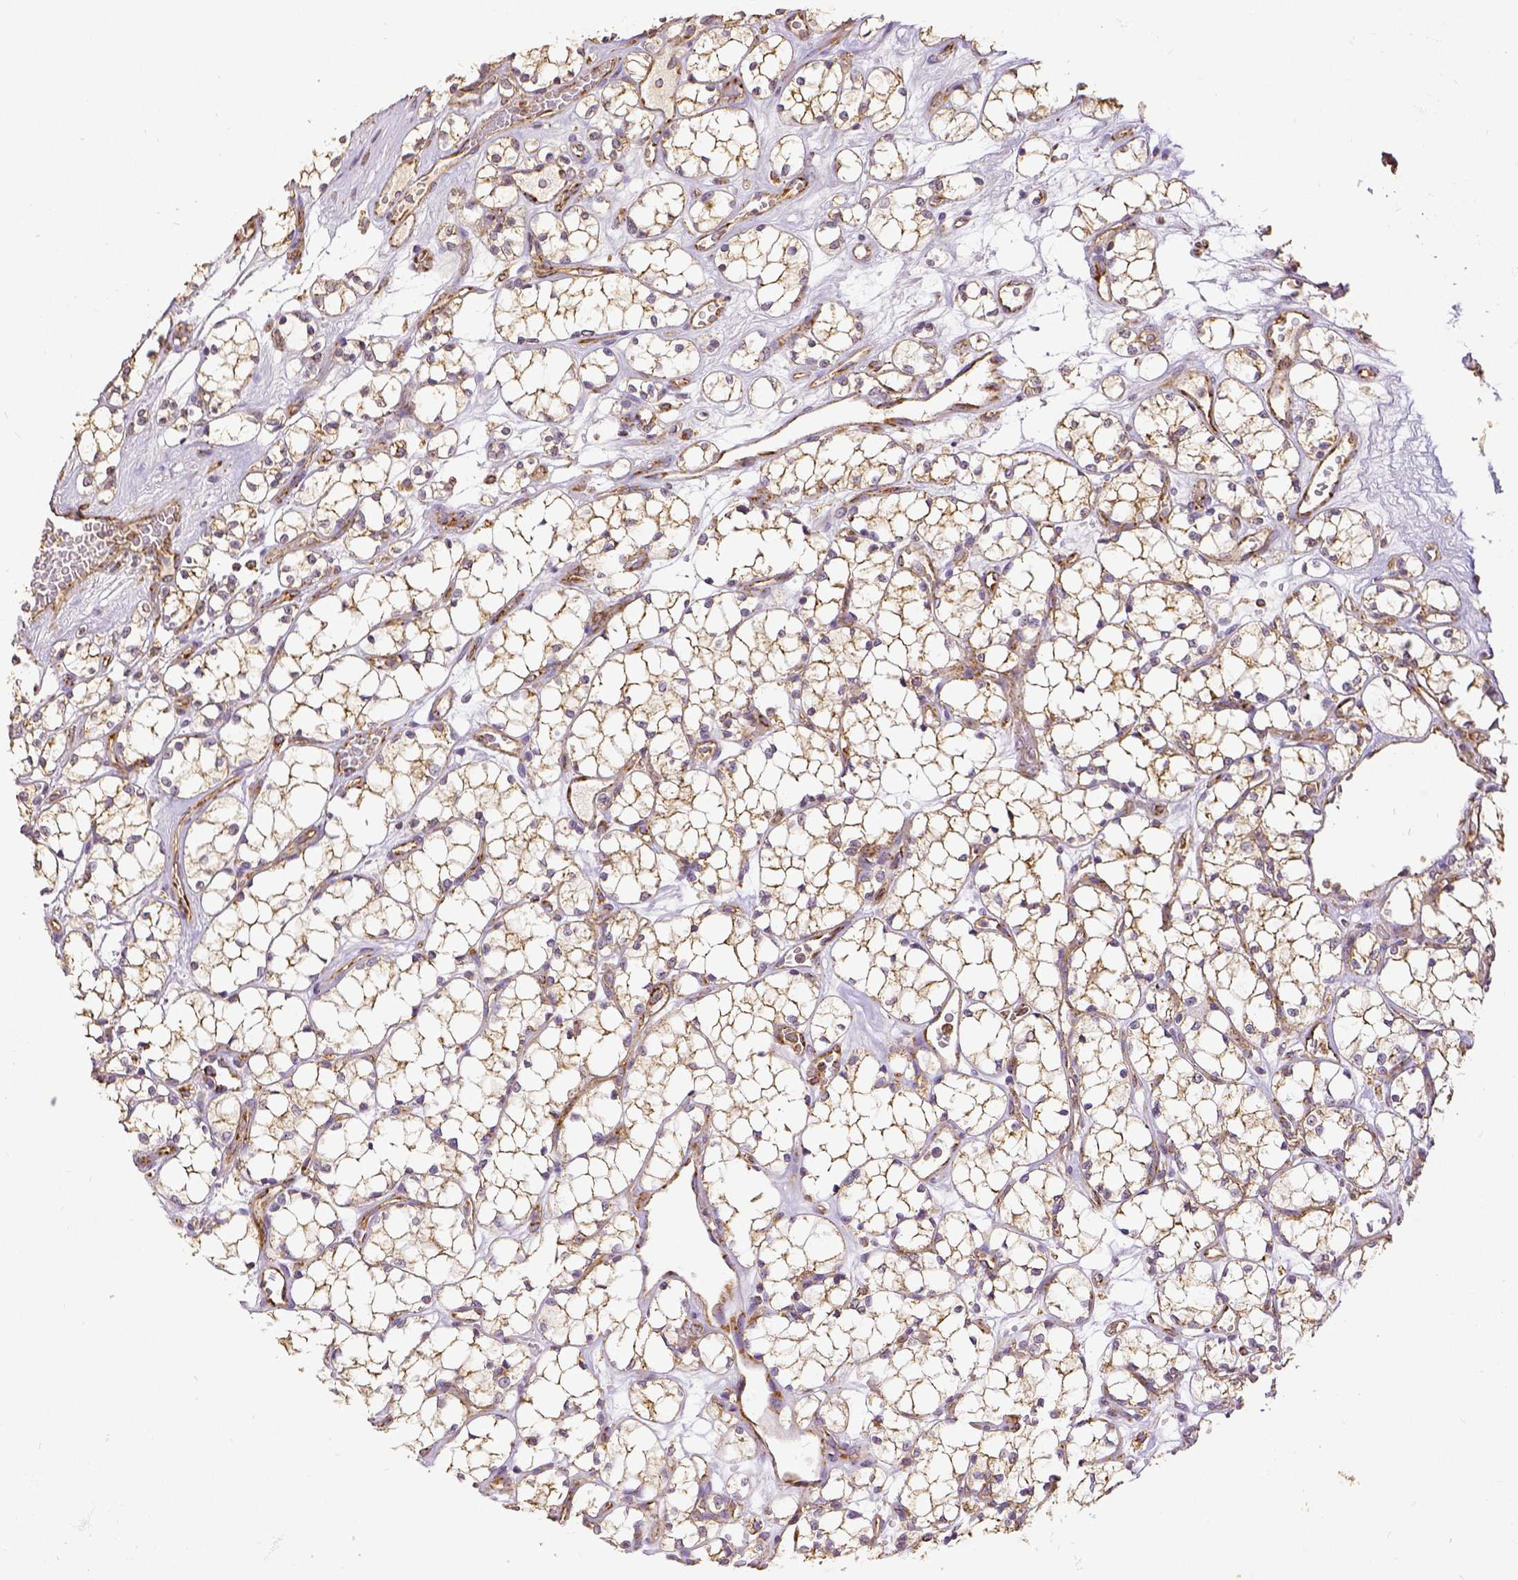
{"staining": {"intensity": "weak", "quantity": ">75%", "location": "cytoplasmic/membranous"}, "tissue": "renal cancer", "cell_type": "Tumor cells", "image_type": "cancer", "snomed": [{"axis": "morphology", "description": "Adenocarcinoma, NOS"}, {"axis": "topography", "description": "Kidney"}], "caption": "Renal adenocarcinoma was stained to show a protein in brown. There is low levels of weak cytoplasmic/membranous staining in approximately >75% of tumor cells.", "gene": "SDHB", "patient": {"sex": "female", "age": 69}}